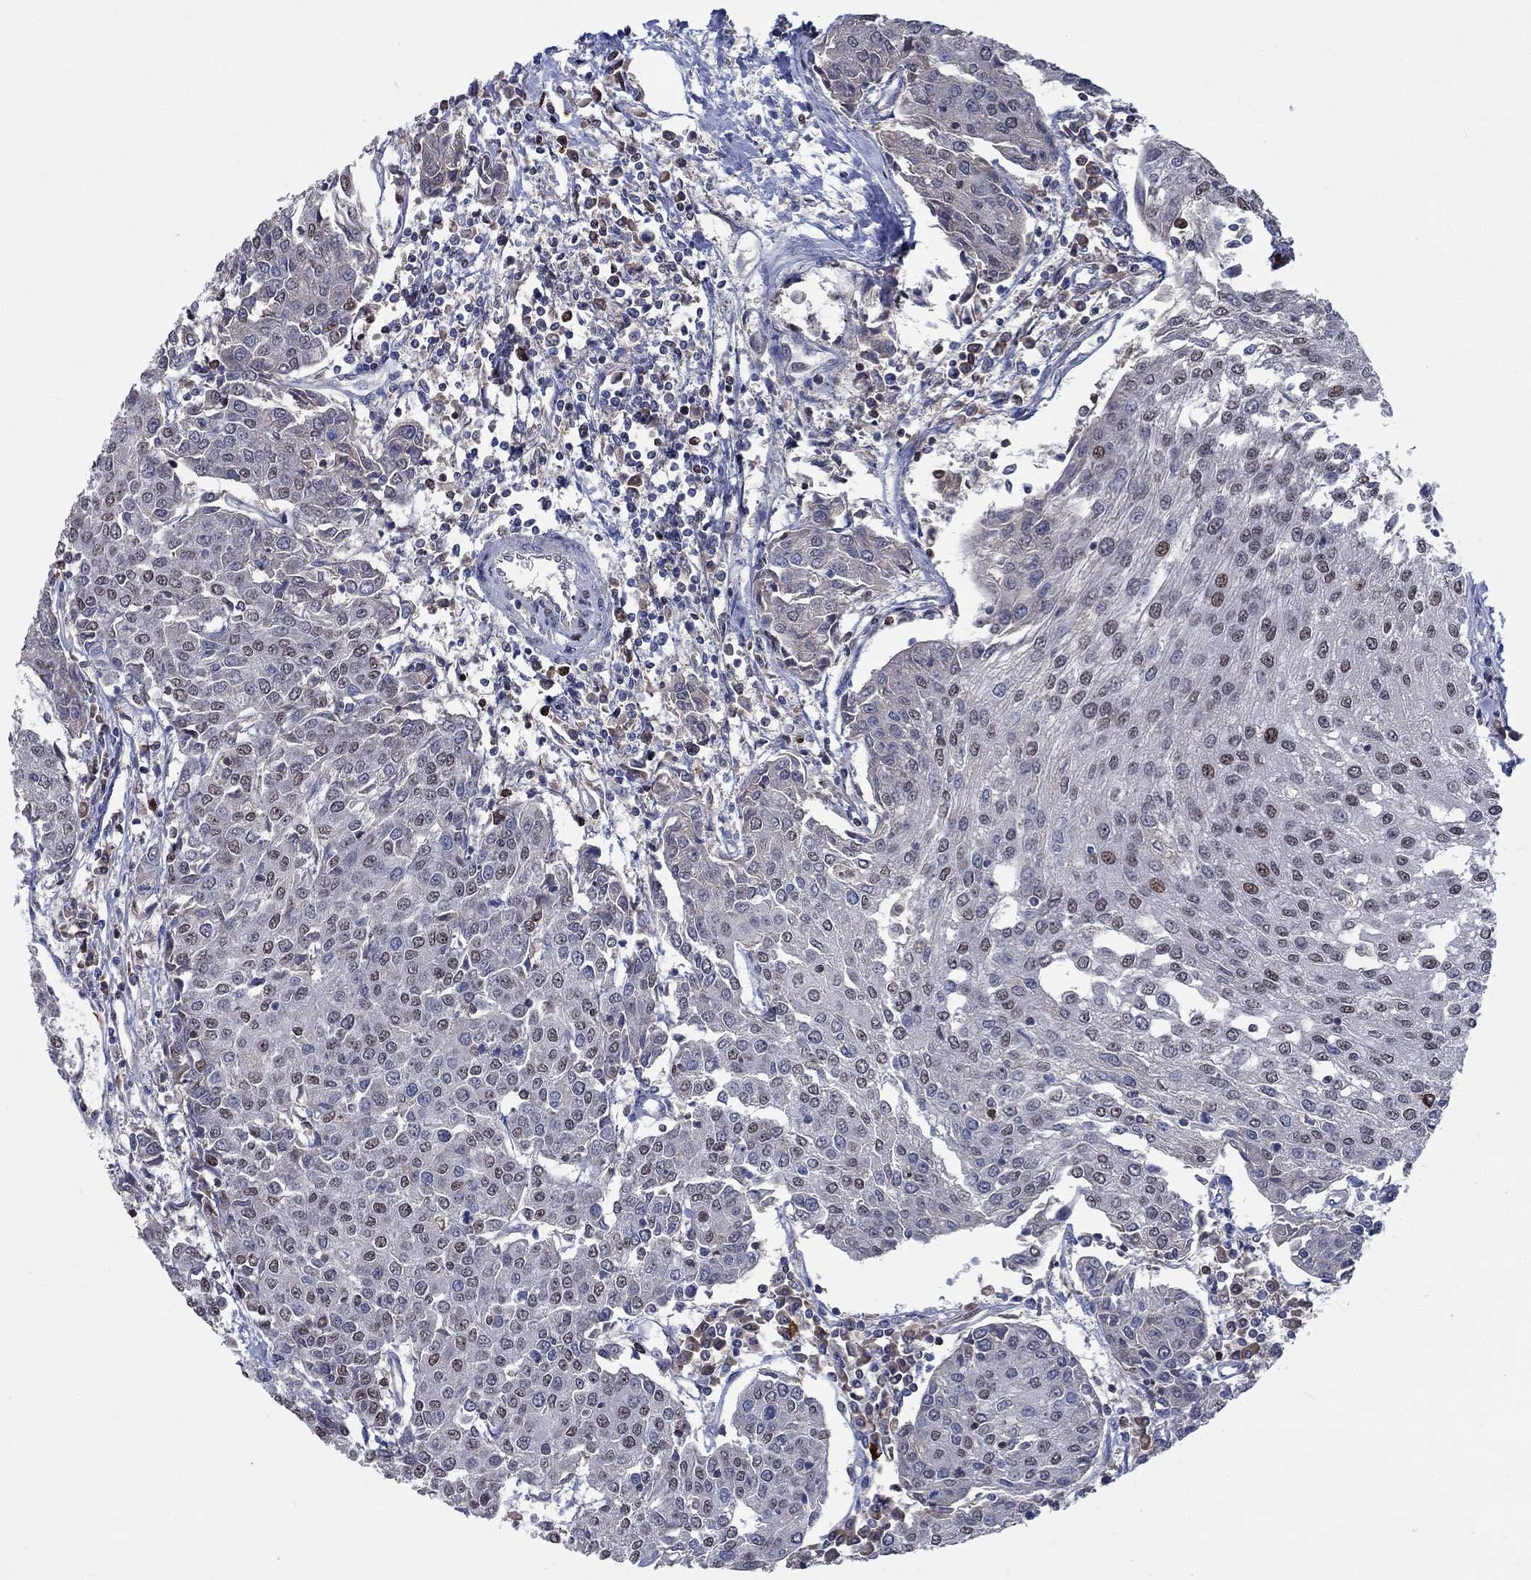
{"staining": {"intensity": "weak", "quantity": "<25%", "location": "nuclear"}, "tissue": "urothelial cancer", "cell_type": "Tumor cells", "image_type": "cancer", "snomed": [{"axis": "morphology", "description": "Urothelial carcinoma, High grade"}, {"axis": "topography", "description": "Urinary bladder"}], "caption": "Urothelial cancer stained for a protein using immunohistochemistry reveals no staining tumor cells.", "gene": "HTN1", "patient": {"sex": "female", "age": 85}}